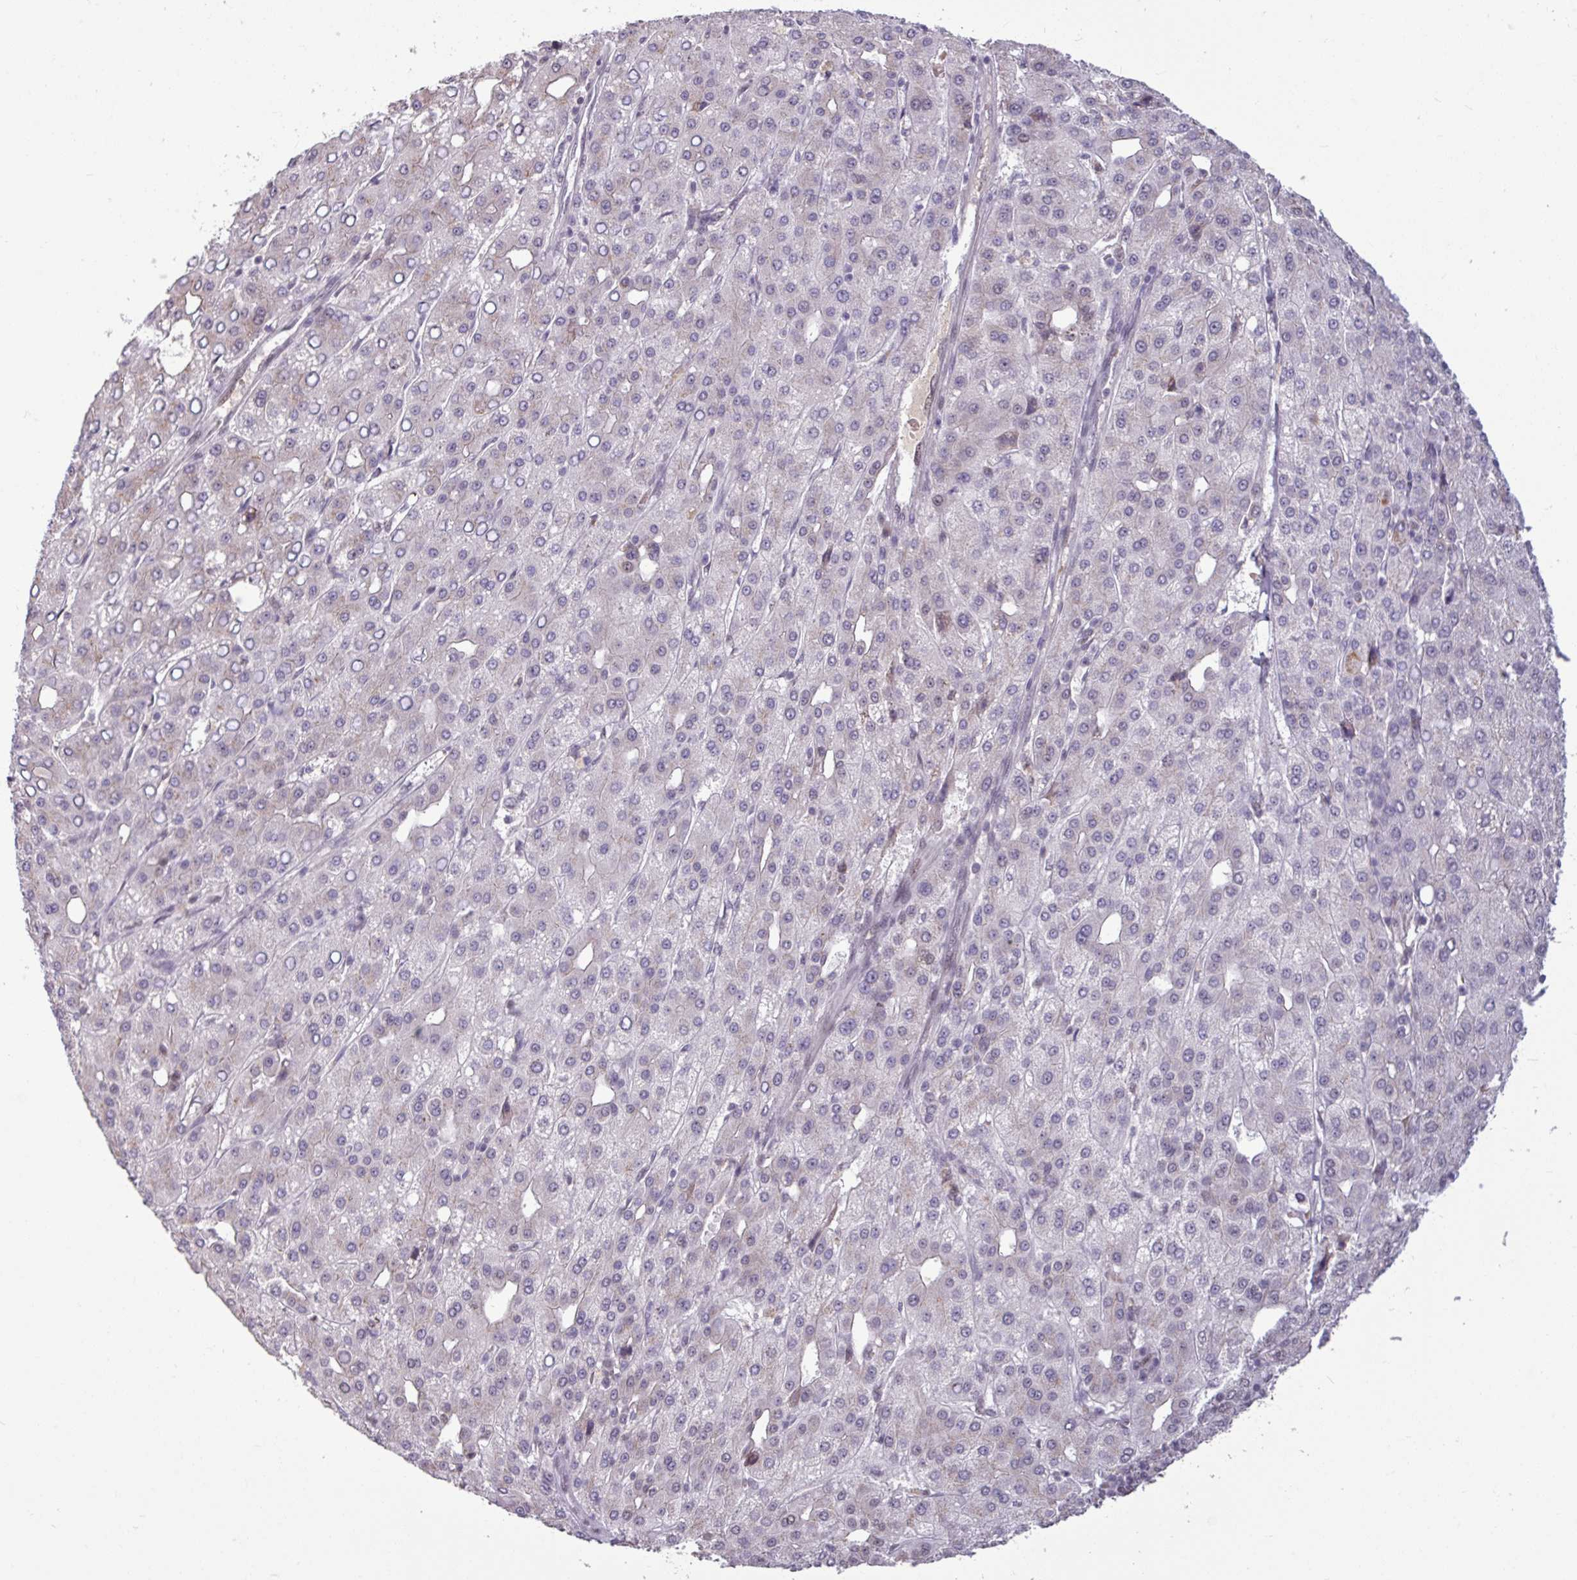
{"staining": {"intensity": "negative", "quantity": "none", "location": "none"}, "tissue": "liver cancer", "cell_type": "Tumor cells", "image_type": "cancer", "snomed": [{"axis": "morphology", "description": "Carcinoma, Hepatocellular, NOS"}, {"axis": "topography", "description": "Liver"}], "caption": "This is an immunohistochemistry (IHC) image of hepatocellular carcinoma (liver). There is no positivity in tumor cells.", "gene": "TDG", "patient": {"sex": "male", "age": 65}}